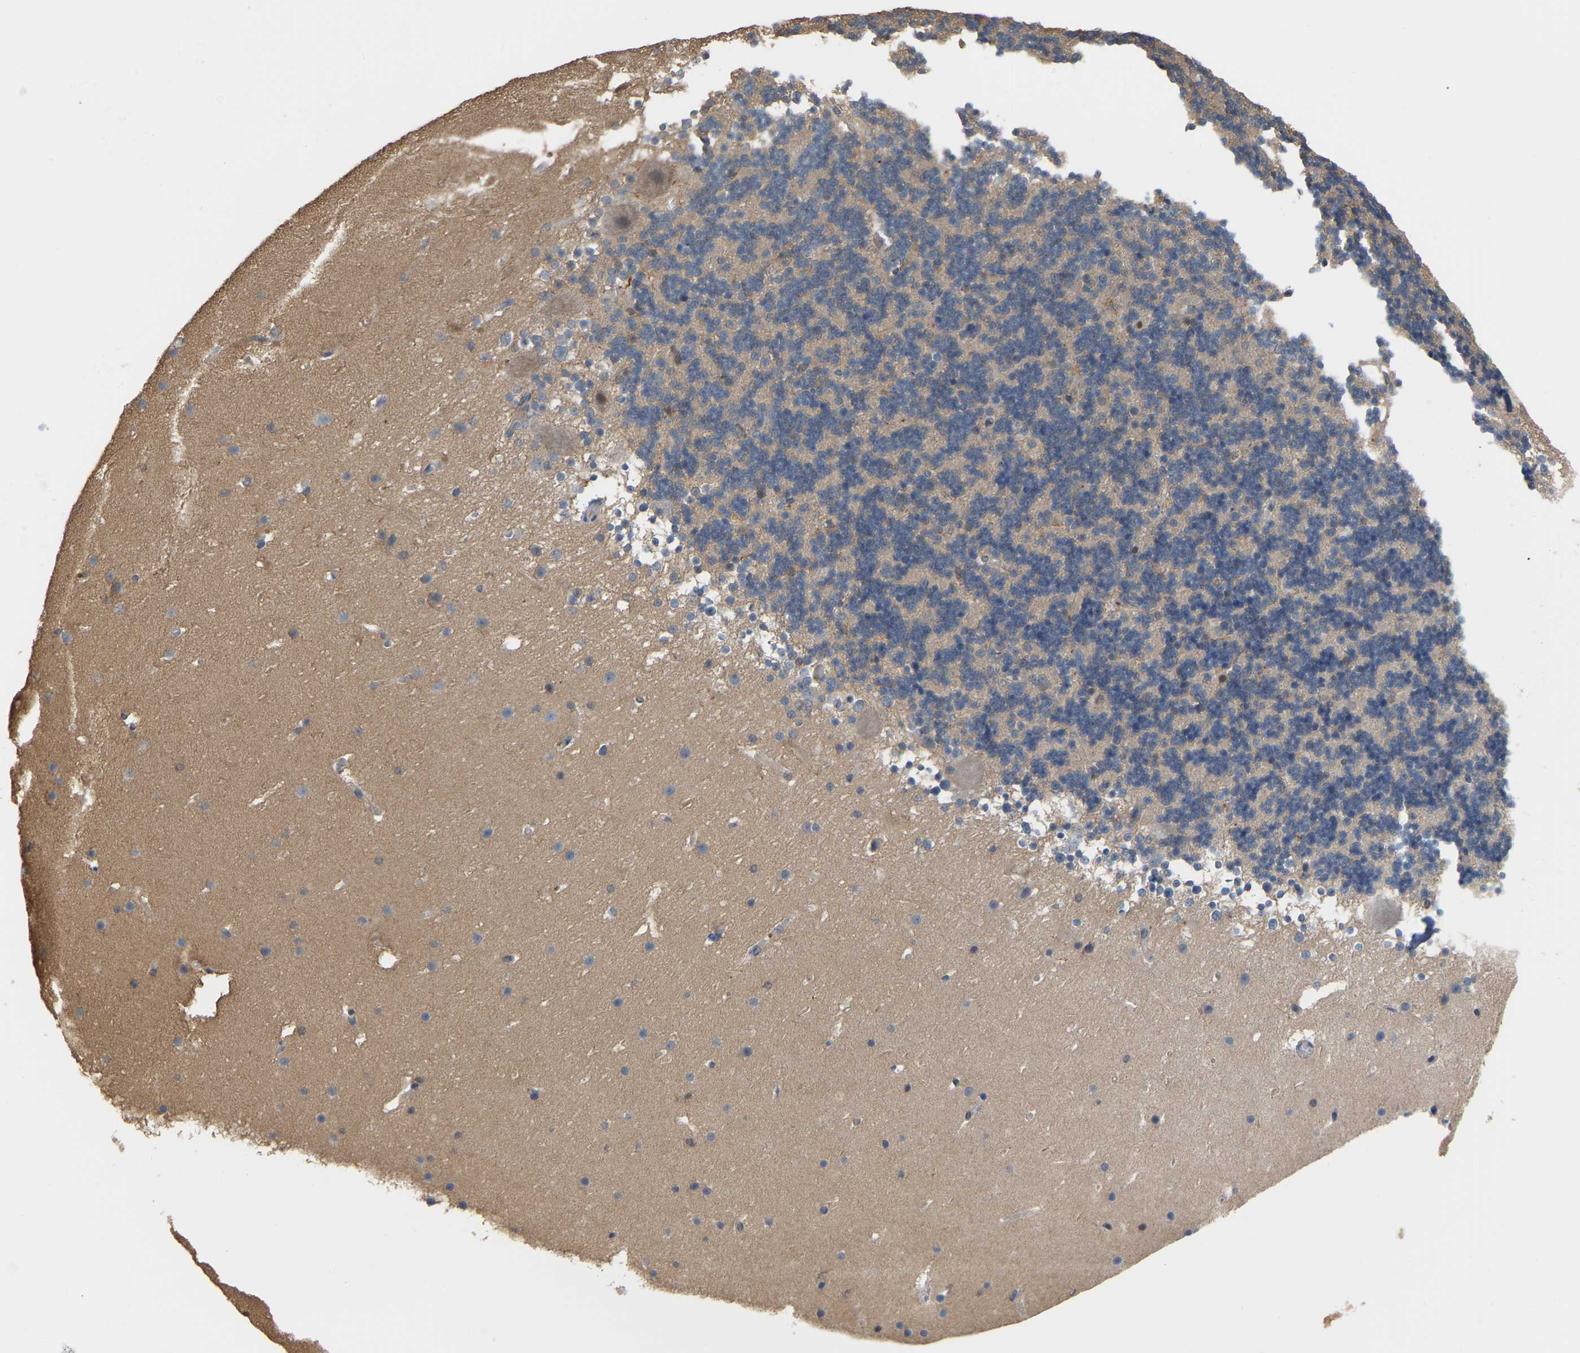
{"staining": {"intensity": "negative", "quantity": "none", "location": "none"}, "tissue": "cerebellum", "cell_type": "Cells in granular layer", "image_type": "normal", "snomed": [{"axis": "morphology", "description": "Normal tissue, NOS"}, {"axis": "topography", "description": "Cerebellum"}], "caption": "The histopathology image shows no staining of cells in granular layer in unremarkable cerebellum. Brightfield microscopy of IHC stained with DAB (brown) and hematoxylin (blue), captured at high magnification.", "gene": "MTPN", "patient": {"sex": "male", "age": 45}}